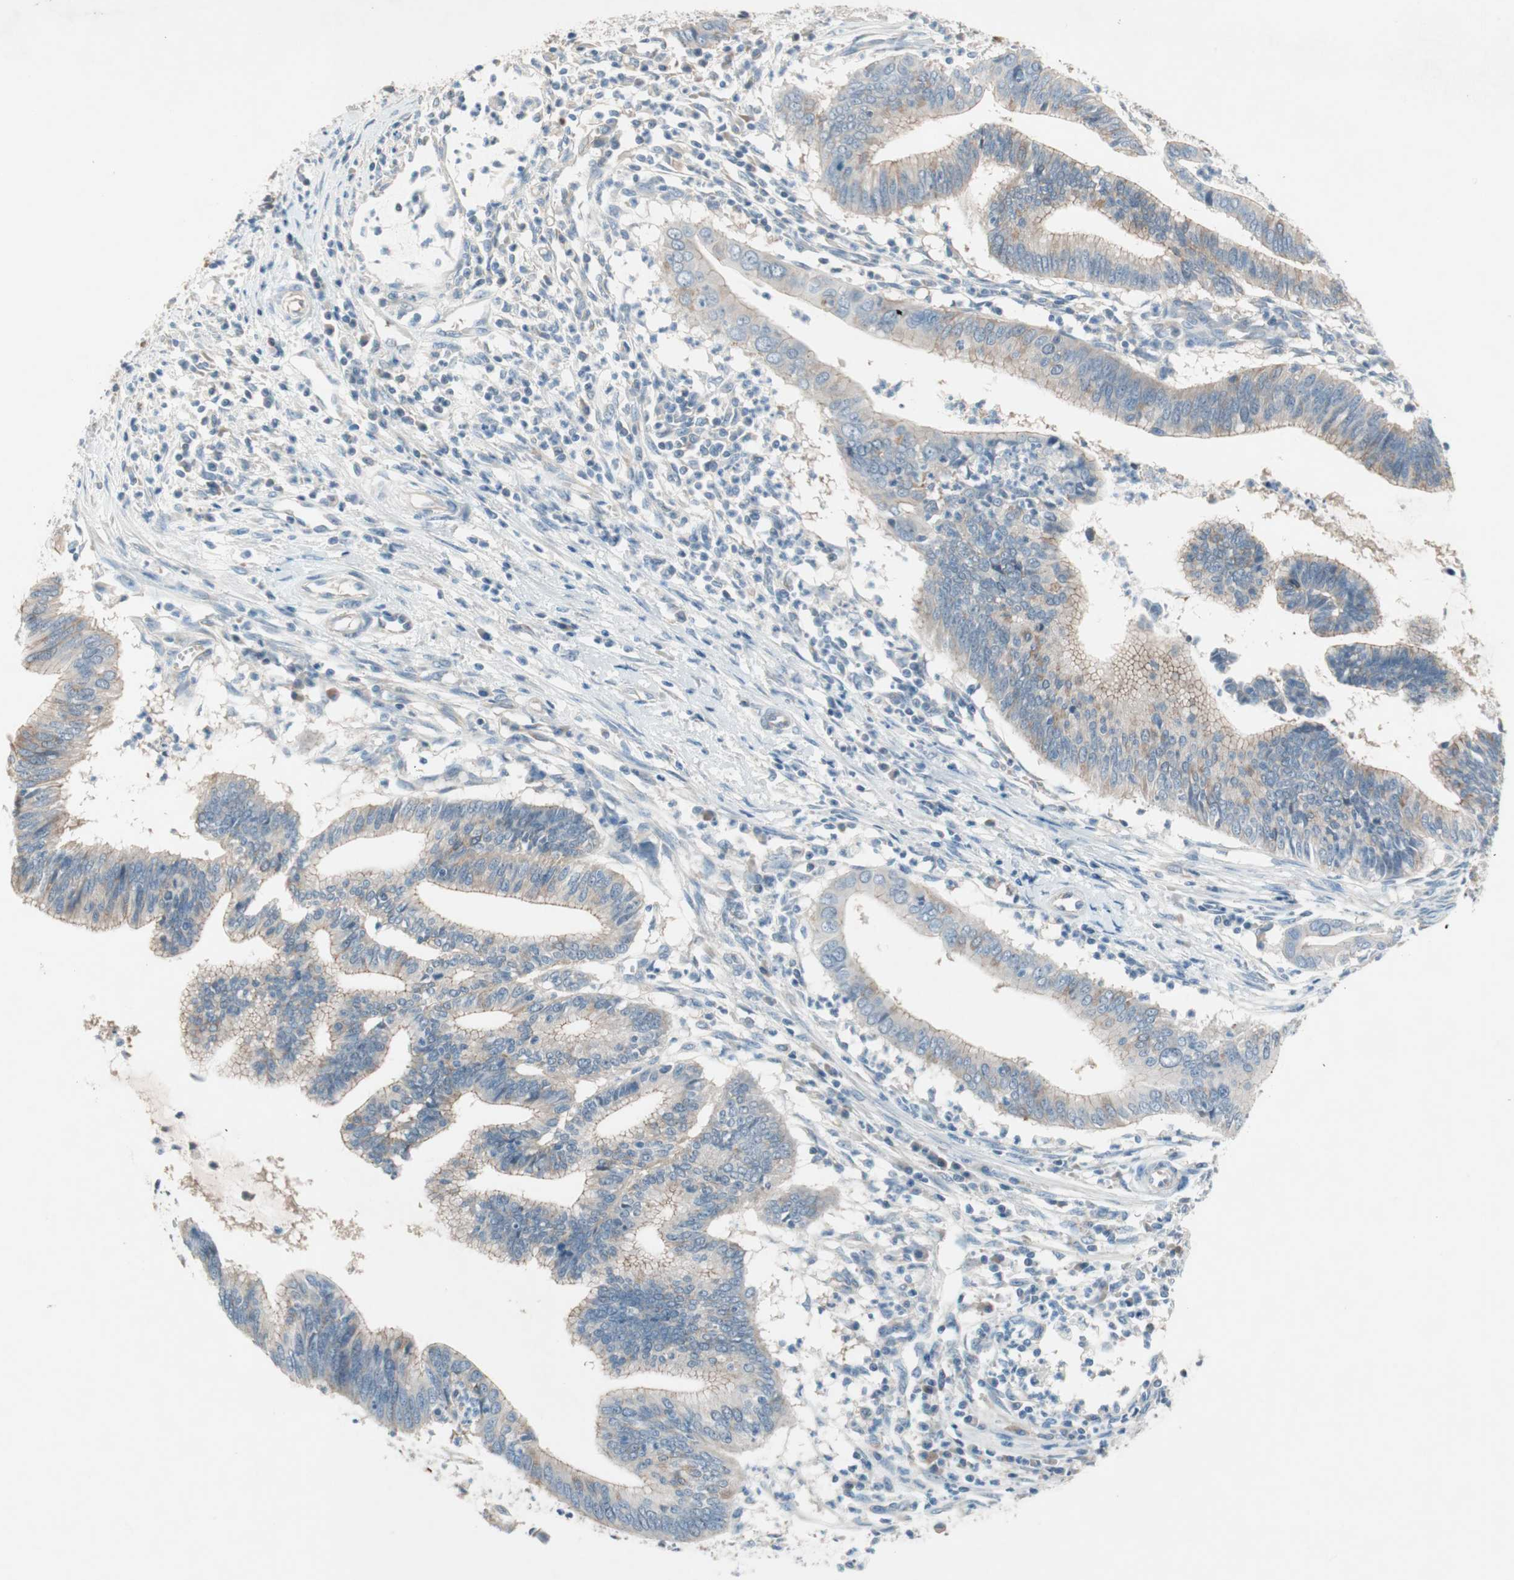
{"staining": {"intensity": "weak", "quantity": "<25%", "location": "cytoplasmic/membranous"}, "tissue": "cervical cancer", "cell_type": "Tumor cells", "image_type": "cancer", "snomed": [{"axis": "morphology", "description": "Adenocarcinoma, NOS"}, {"axis": "topography", "description": "Cervix"}], "caption": "Human cervical cancer stained for a protein using immunohistochemistry (IHC) shows no positivity in tumor cells.", "gene": "GLUL", "patient": {"sex": "female", "age": 36}}